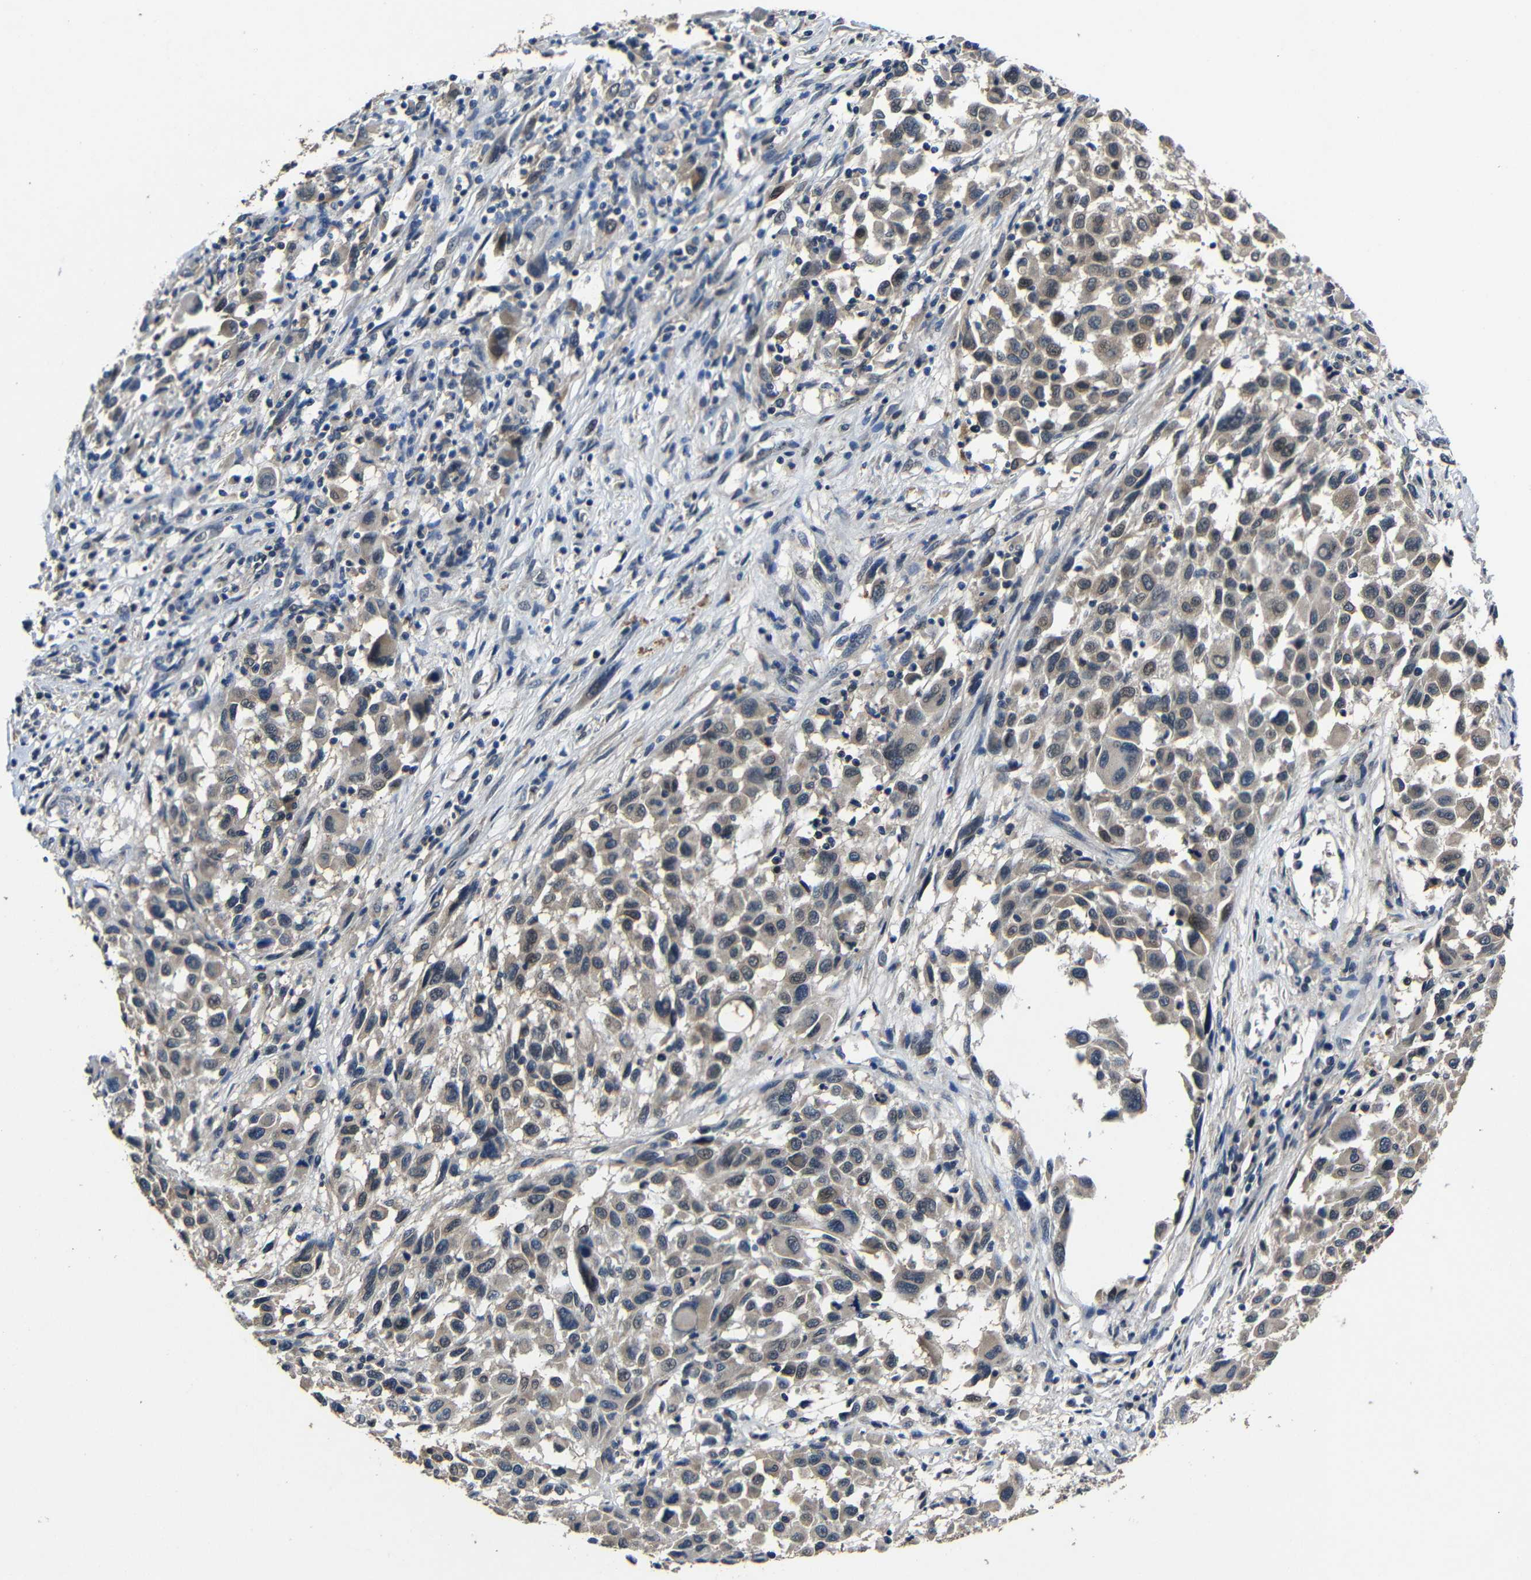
{"staining": {"intensity": "weak", "quantity": ">75%", "location": "cytoplasmic/membranous"}, "tissue": "melanoma", "cell_type": "Tumor cells", "image_type": "cancer", "snomed": [{"axis": "morphology", "description": "Malignant melanoma, Metastatic site"}, {"axis": "topography", "description": "Lymph node"}], "caption": "This is a photomicrograph of immunohistochemistry staining of melanoma, which shows weak staining in the cytoplasmic/membranous of tumor cells.", "gene": "C6orf89", "patient": {"sex": "male", "age": 61}}